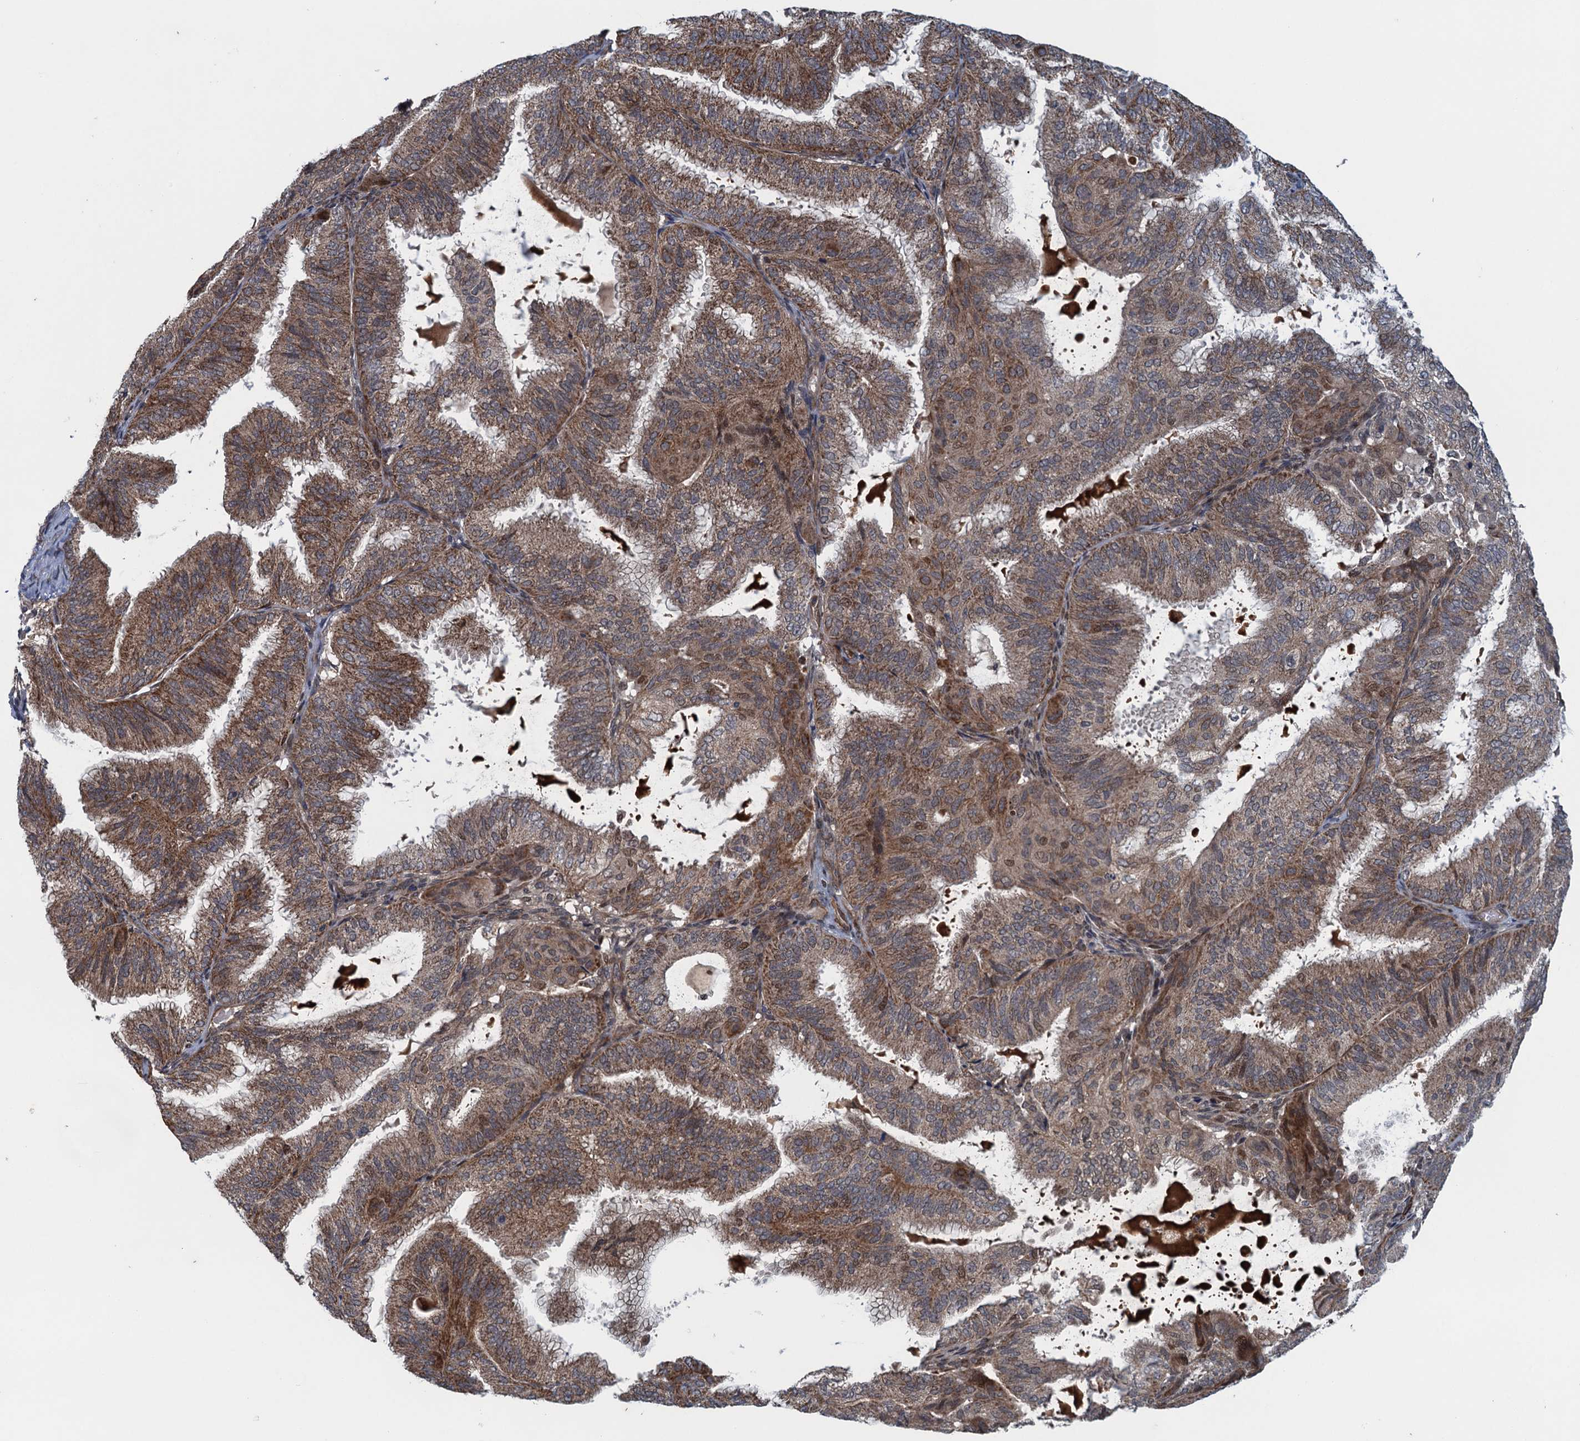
{"staining": {"intensity": "moderate", "quantity": "25%-75%", "location": "cytoplasmic/membranous,nuclear"}, "tissue": "endometrial cancer", "cell_type": "Tumor cells", "image_type": "cancer", "snomed": [{"axis": "morphology", "description": "Adenocarcinoma, NOS"}, {"axis": "topography", "description": "Endometrium"}], "caption": "Brown immunohistochemical staining in endometrial cancer displays moderate cytoplasmic/membranous and nuclear expression in approximately 25%-75% of tumor cells.", "gene": "NLRP10", "patient": {"sex": "female", "age": 49}}